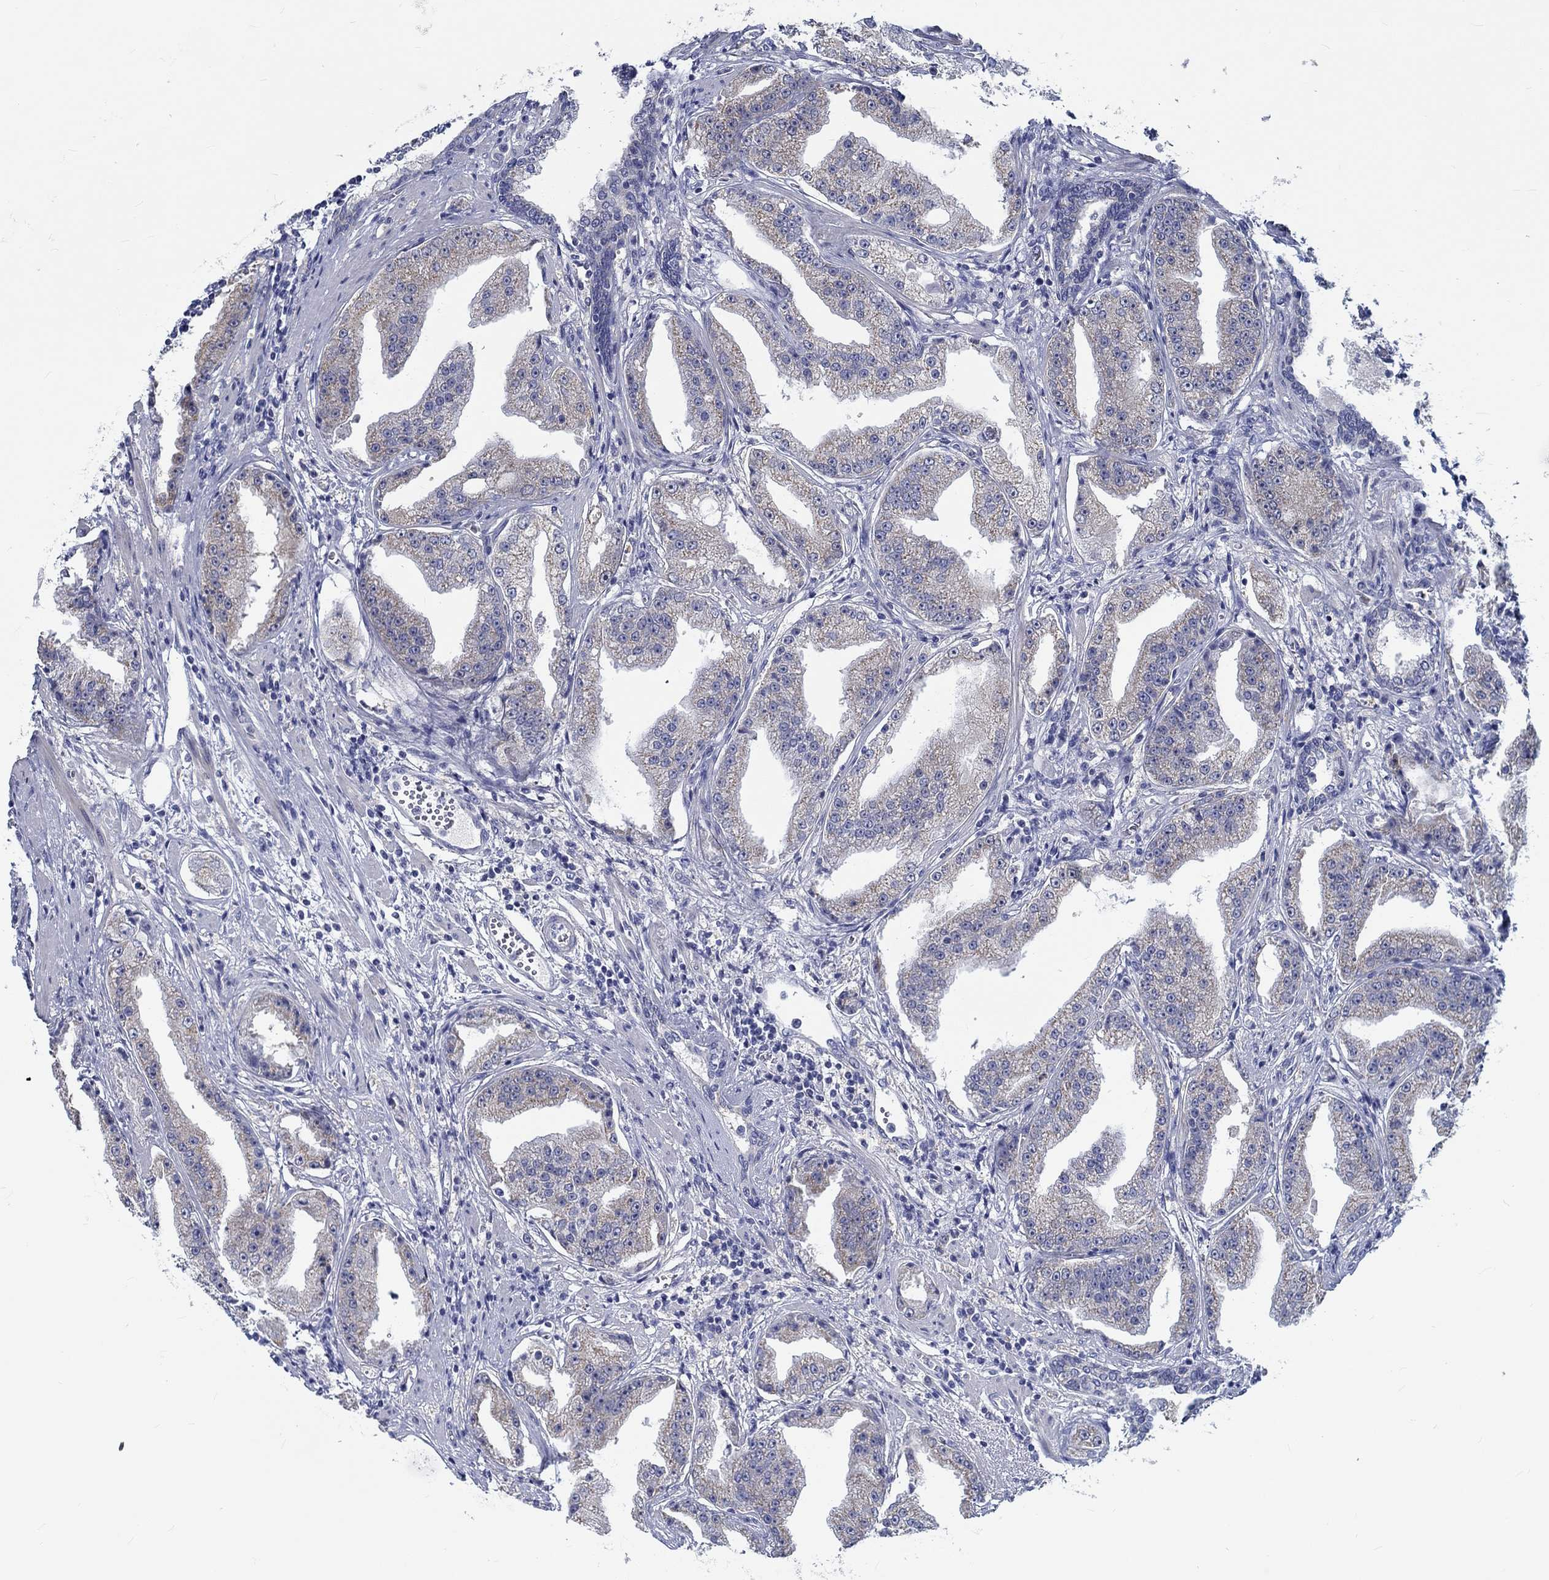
{"staining": {"intensity": "weak", "quantity": "25%-75%", "location": "cytoplasmic/membranous"}, "tissue": "prostate cancer", "cell_type": "Tumor cells", "image_type": "cancer", "snomed": [{"axis": "morphology", "description": "Adenocarcinoma, Low grade"}, {"axis": "topography", "description": "Prostate"}], "caption": "About 25%-75% of tumor cells in human prostate cancer (adenocarcinoma (low-grade)) display weak cytoplasmic/membranous protein staining as visualized by brown immunohistochemical staining.", "gene": "MYBPC1", "patient": {"sex": "male", "age": 62}}